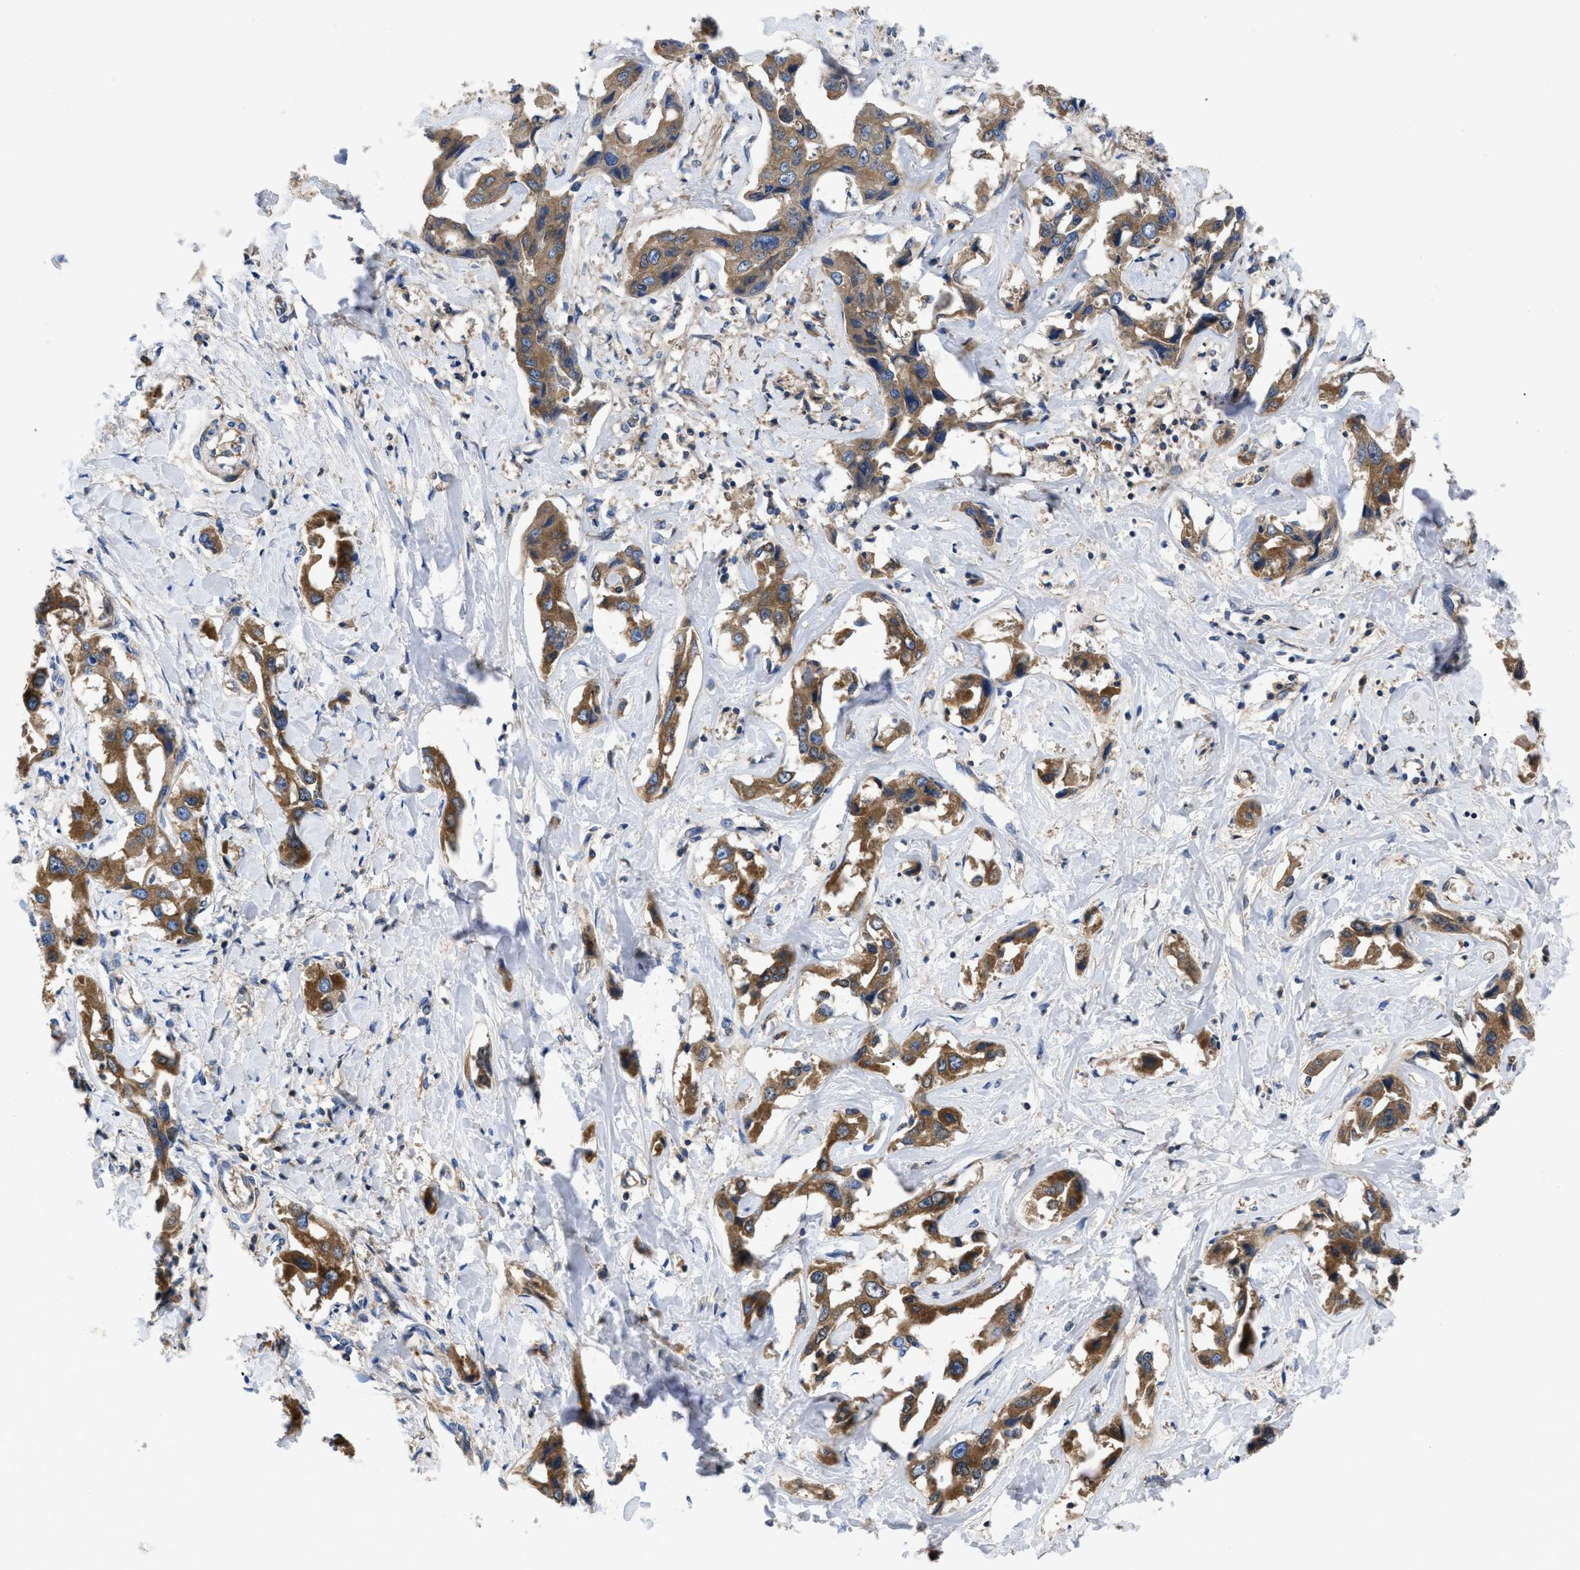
{"staining": {"intensity": "moderate", "quantity": ">75%", "location": "cytoplasmic/membranous"}, "tissue": "liver cancer", "cell_type": "Tumor cells", "image_type": "cancer", "snomed": [{"axis": "morphology", "description": "Cholangiocarcinoma"}, {"axis": "topography", "description": "Liver"}], "caption": "Approximately >75% of tumor cells in cholangiocarcinoma (liver) demonstrate moderate cytoplasmic/membranous protein positivity as visualized by brown immunohistochemical staining.", "gene": "SERPINA6", "patient": {"sex": "male", "age": 59}}